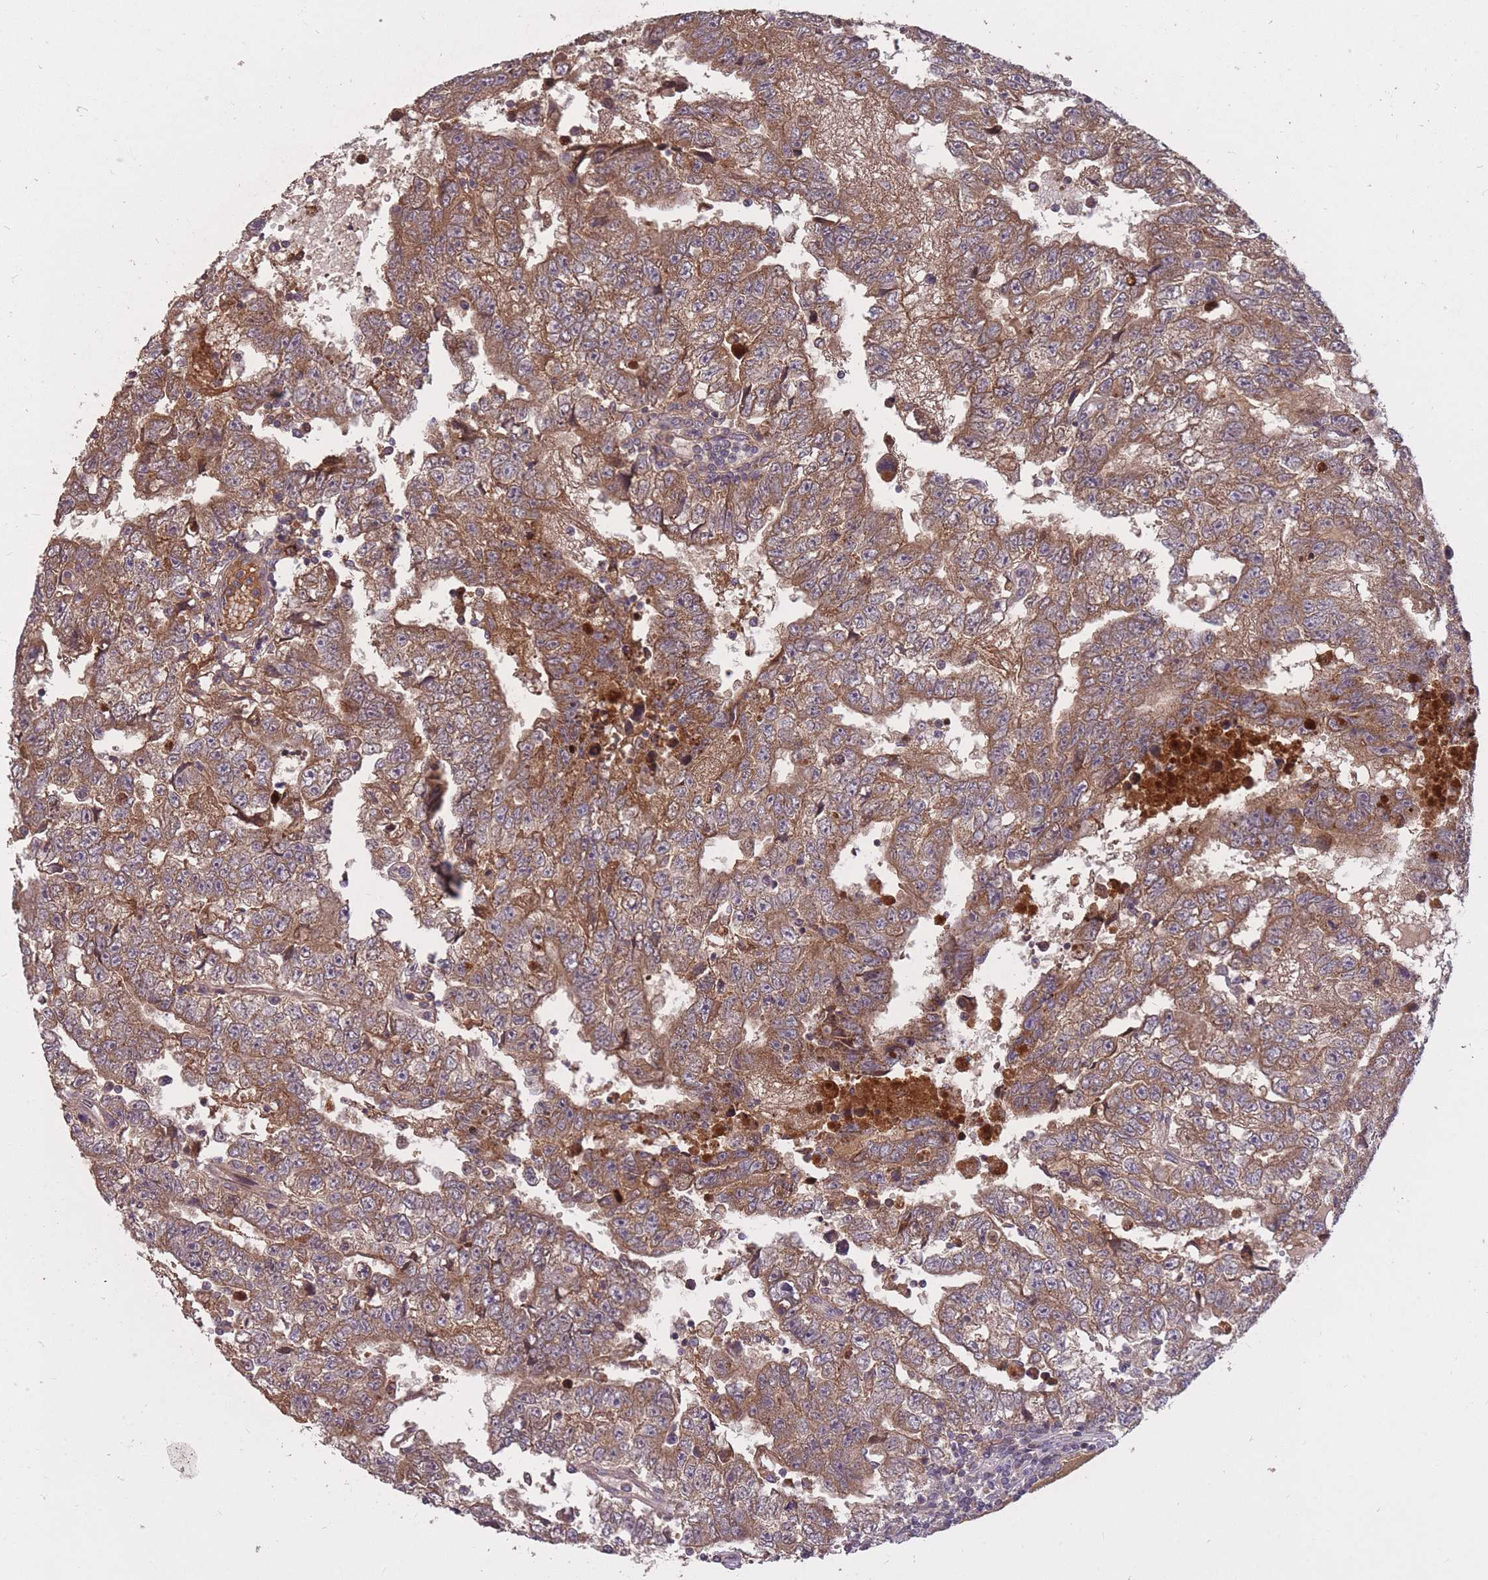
{"staining": {"intensity": "moderate", "quantity": ">75%", "location": "cytoplasmic/membranous"}, "tissue": "testis cancer", "cell_type": "Tumor cells", "image_type": "cancer", "snomed": [{"axis": "morphology", "description": "Carcinoma, Embryonal, NOS"}, {"axis": "topography", "description": "Testis"}], "caption": "Brown immunohistochemical staining in human testis cancer (embryonal carcinoma) exhibits moderate cytoplasmic/membranous positivity in approximately >75% of tumor cells. The staining was performed using DAB (3,3'-diaminobenzidine), with brown indicating positive protein expression. Nuclei are stained blue with hematoxylin.", "gene": "IGF2BP2", "patient": {"sex": "male", "age": 25}}